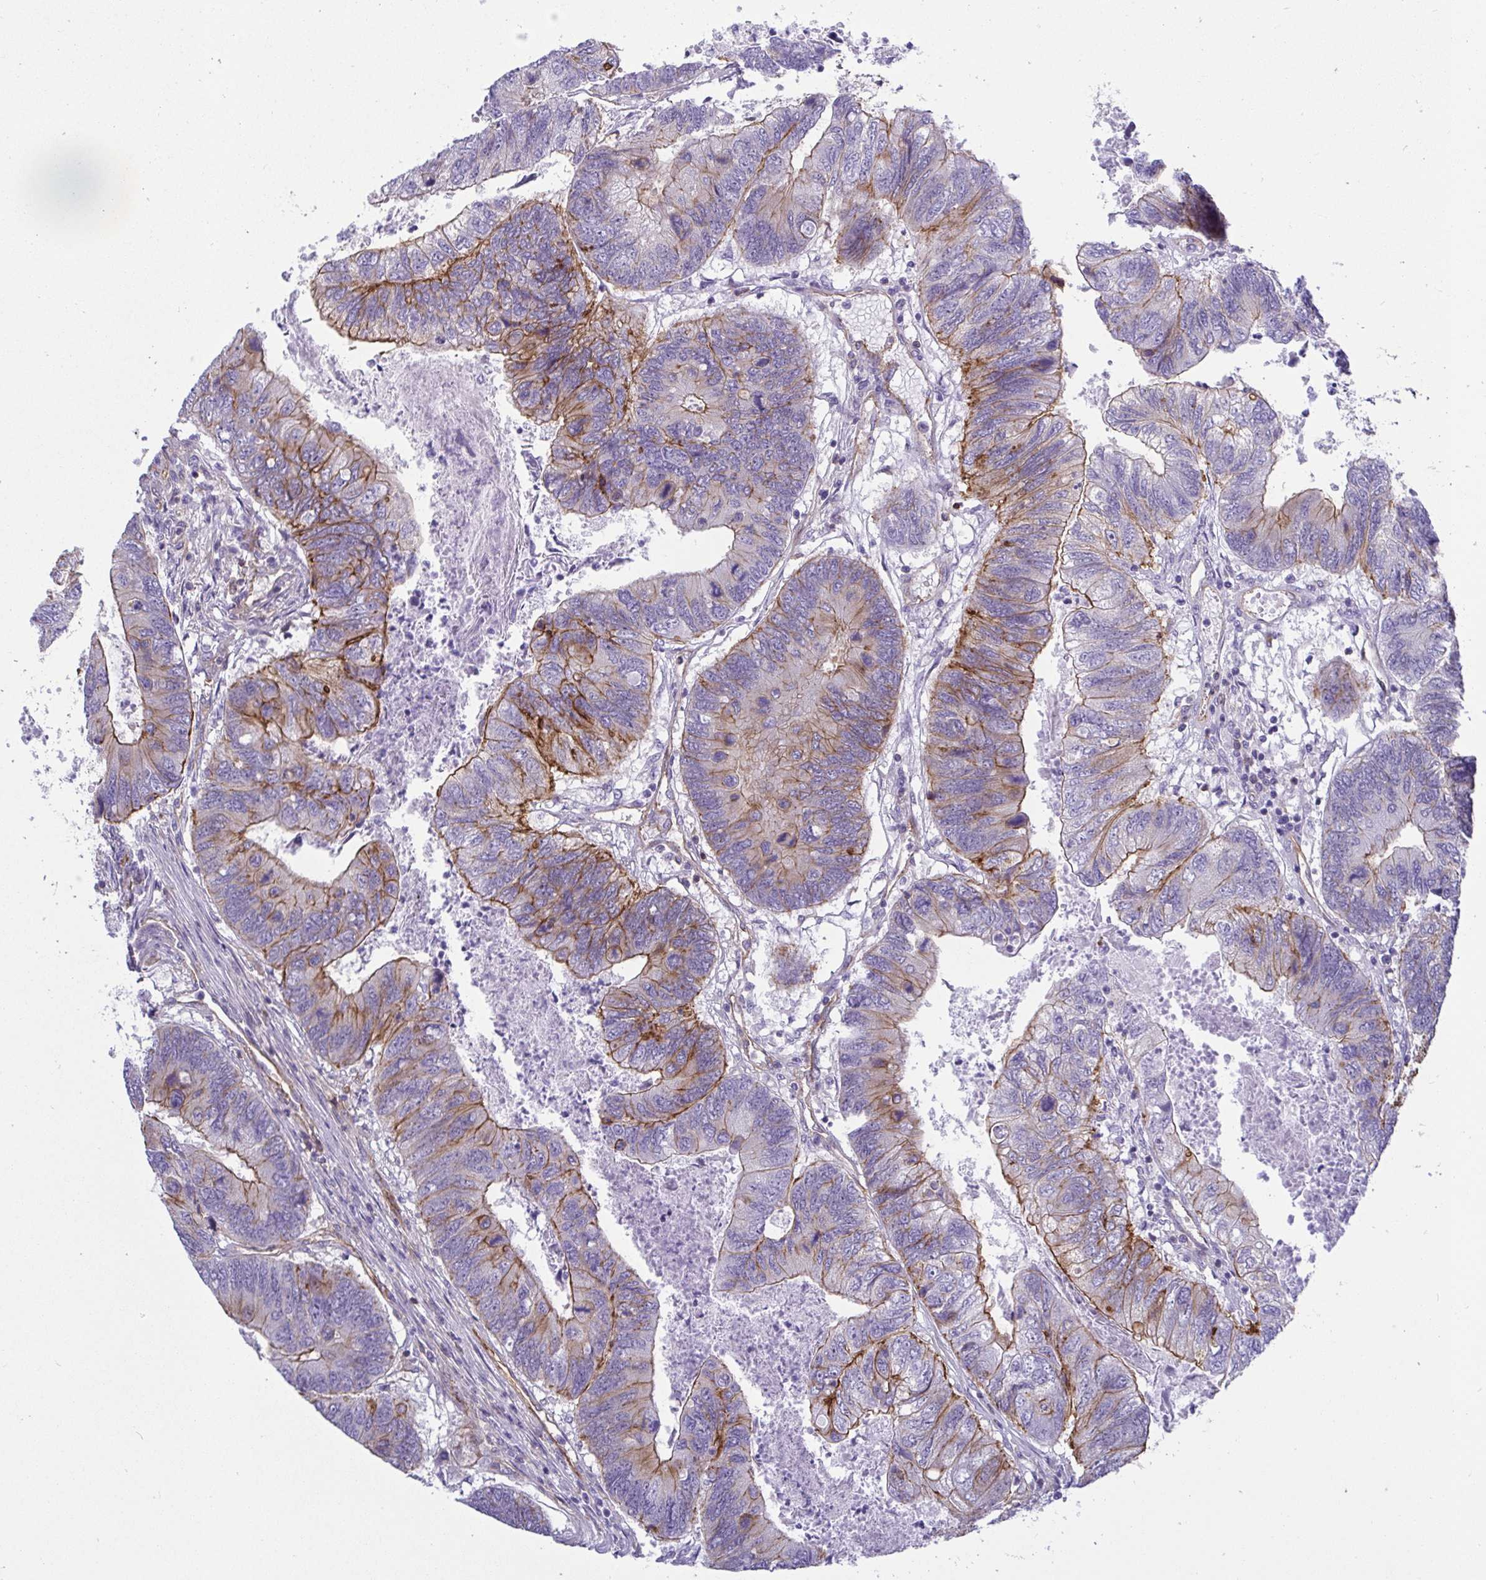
{"staining": {"intensity": "moderate", "quantity": "<25%", "location": "cytoplasmic/membranous"}, "tissue": "colorectal cancer", "cell_type": "Tumor cells", "image_type": "cancer", "snomed": [{"axis": "morphology", "description": "Adenocarcinoma, NOS"}, {"axis": "topography", "description": "Colon"}], "caption": "High-magnification brightfield microscopy of colorectal cancer (adenocarcinoma) stained with DAB (brown) and counterstained with hematoxylin (blue). tumor cells exhibit moderate cytoplasmic/membranous positivity is identified in about<25% of cells. Immunohistochemistry (ihc) stains the protein in brown and the nuclei are stained blue.", "gene": "LIMA1", "patient": {"sex": "female", "age": 67}}